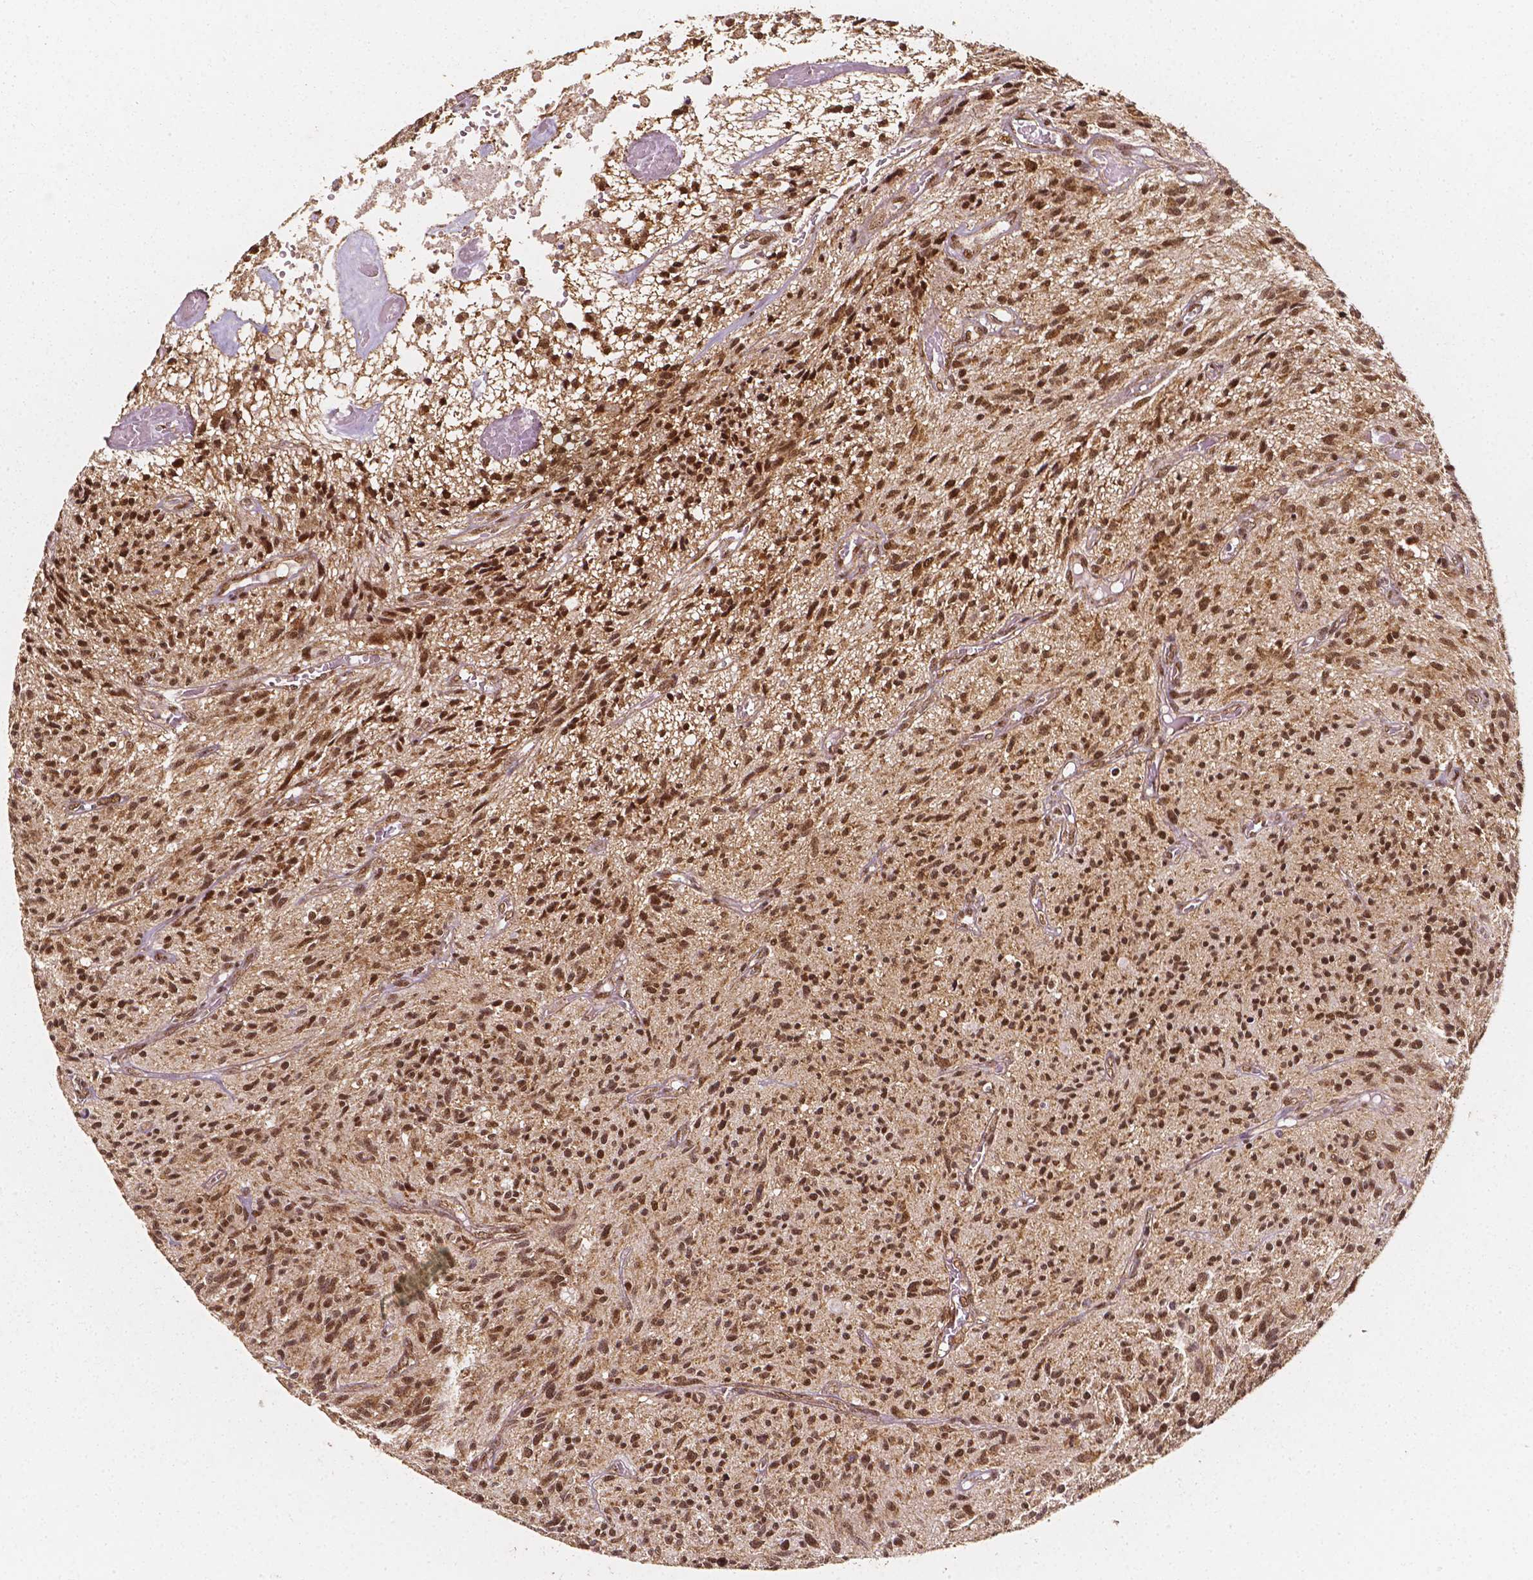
{"staining": {"intensity": "moderate", "quantity": ">75%", "location": "cytoplasmic/membranous,nuclear"}, "tissue": "glioma", "cell_type": "Tumor cells", "image_type": "cancer", "snomed": [{"axis": "morphology", "description": "Glioma, malignant, High grade"}, {"axis": "topography", "description": "Brain"}], "caption": "Immunohistochemistry (IHC) (DAB (3,3'-diaminobenzidine)) staining of glioma exhibits moderate cytoplasmic/membranous and nuclear protein staining in about >75% of tumor cells.", "gene": "SMN1", "patient": {"sex": "male", "age": 75}}